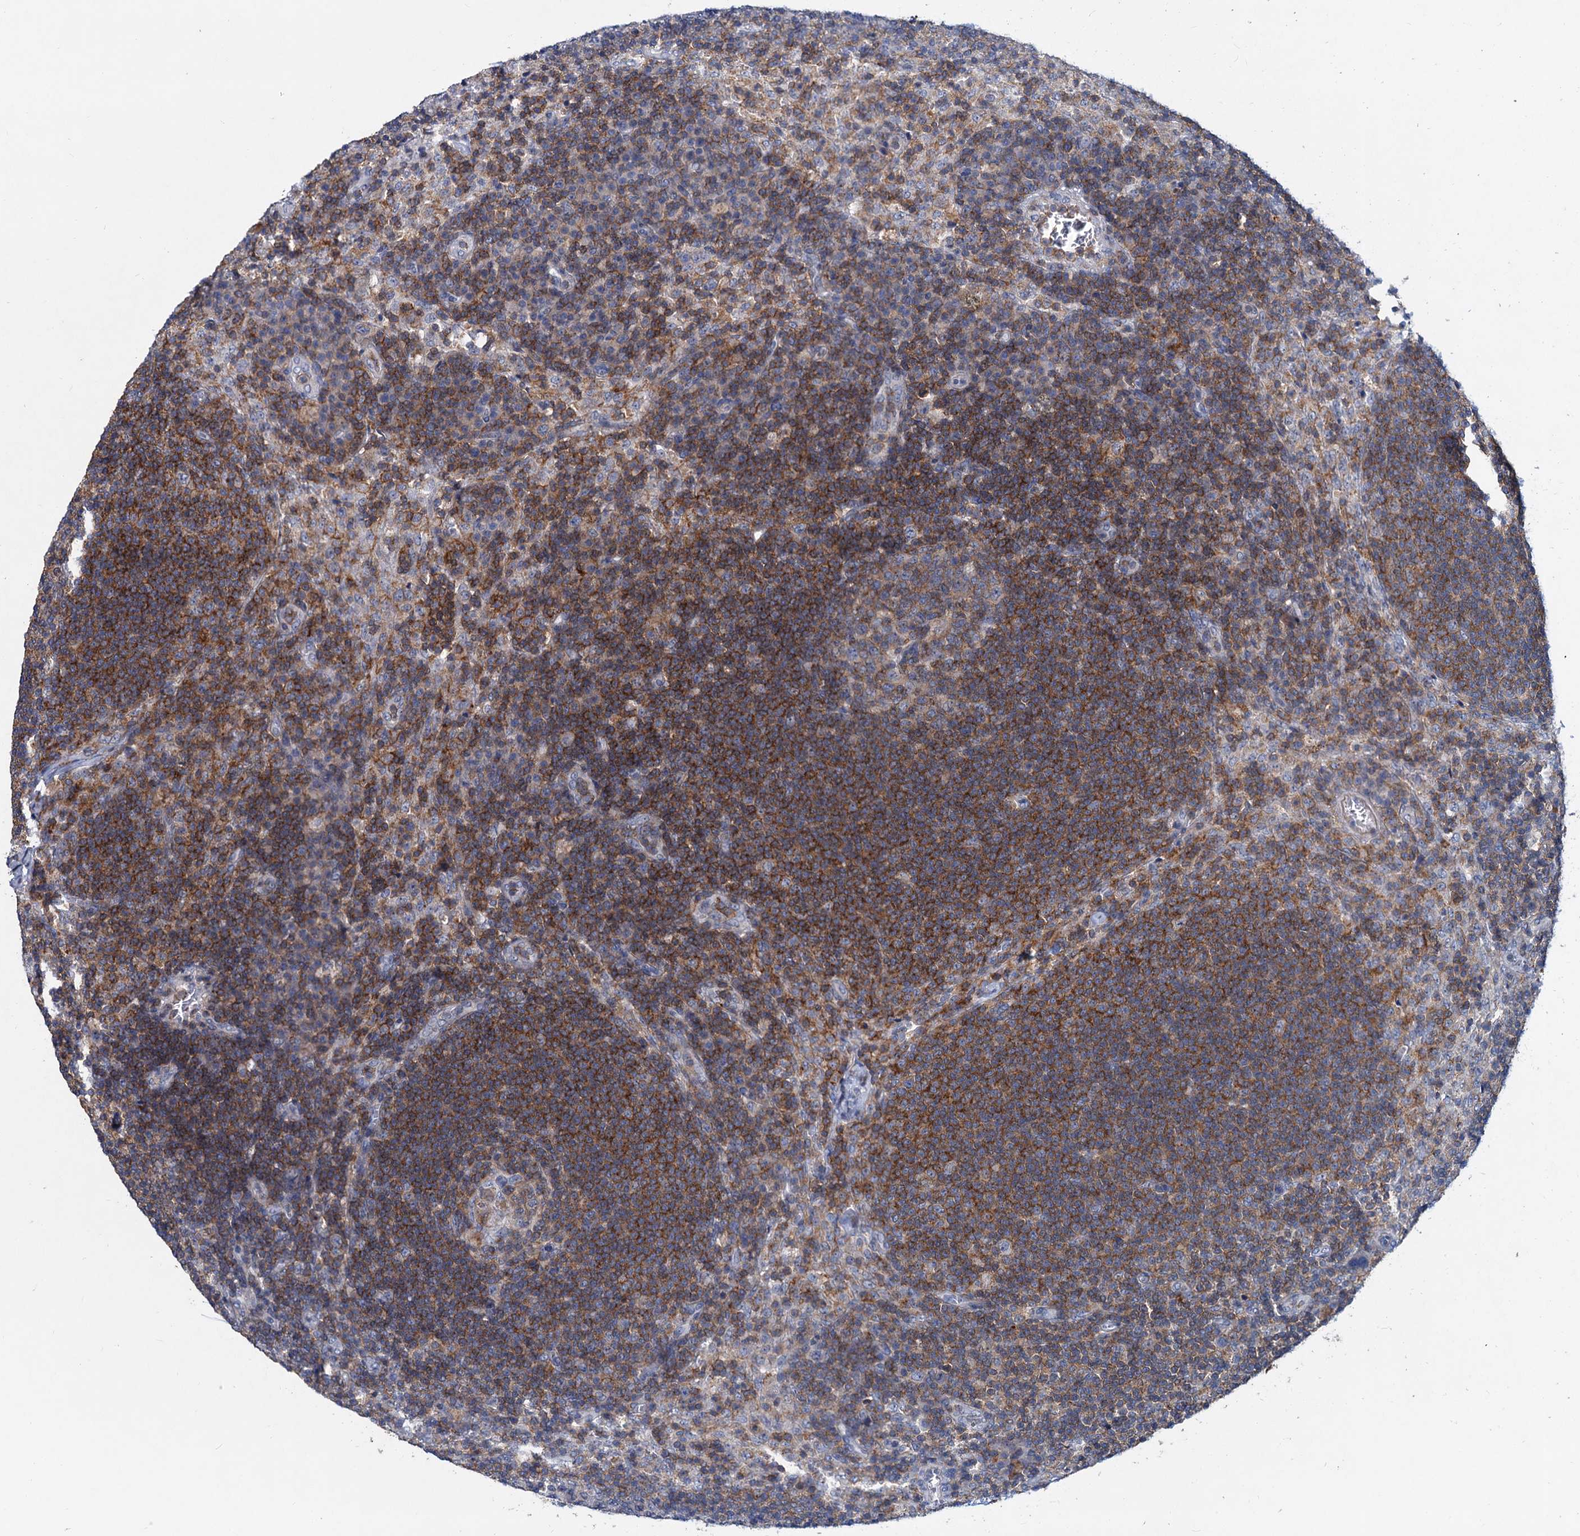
{"staining": {"intensity": "moderate", "quantity": ">75%", "location": "cytoplasmic/membranous"}, "tissue": "lymph node", "cell_type": "Germinal center cells", "image_type": "normal", "snomed": [{"axis": "morphology", "description": "Normal tissue, NOS"}, {"axis": "topography", "description": "Lymph node"}], "caption": "Protein staining of unremarkable lymph node displays moderate cytoplasmic/membranous positivity in approximately >75% of germinal center cells.", "gene": "LRCH4", "patient": {"sex": "female", "age": 70}}